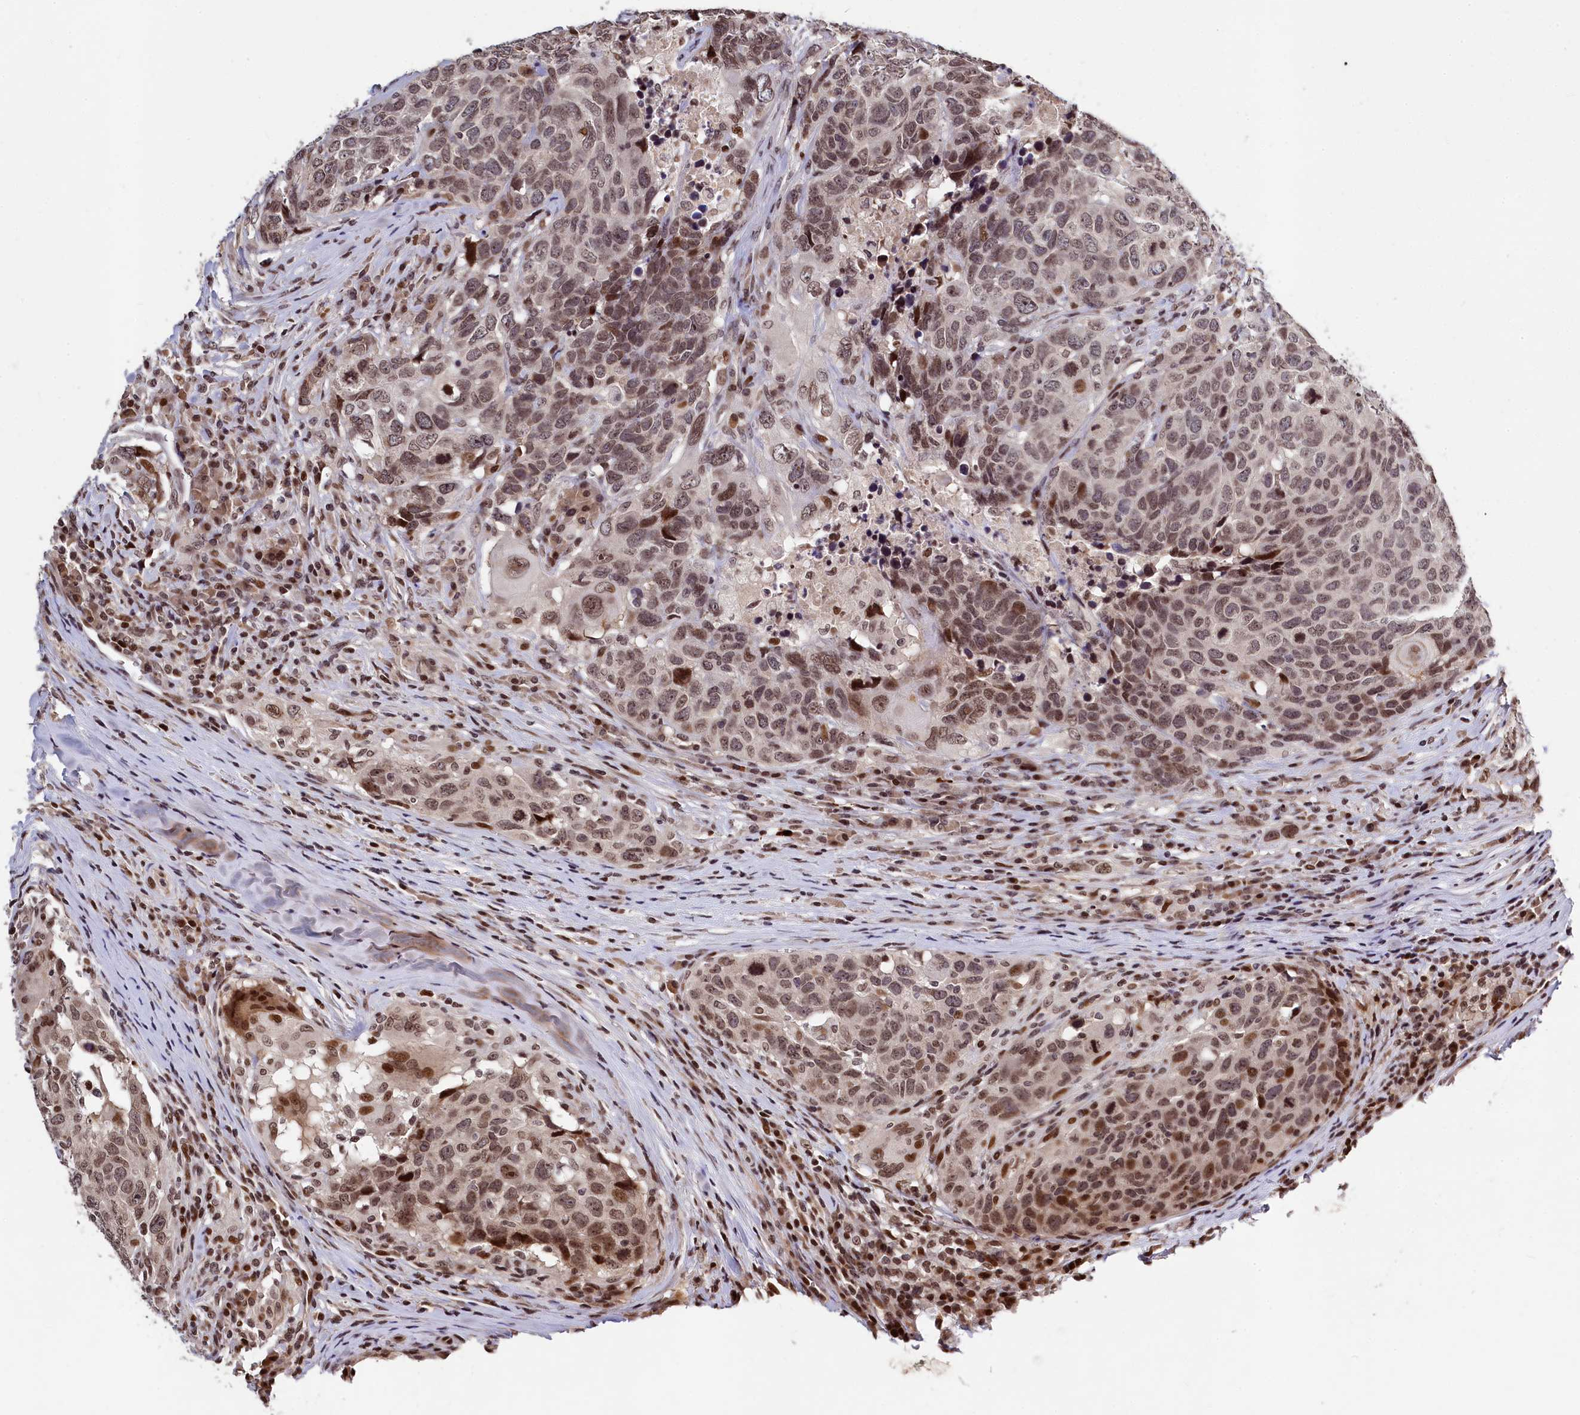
{"staining": {"intensity": "moderate", "quantity": "25%-75%", "location": "cytoplasmic/membranous,nuclear"}, "tissue": "head and neck cancer", "cell_type": "Tumor cells", "image_type": "cancer", "snomed": [{"axis": "morphology", "description": "Squamous cell carcinoma, NOS"}, {"axis": "topography", "description": "Head-Neck"}], "caption": "Tumor cells demonstrate medium levels of moderate cytoplasmic/membranous and nuclear positivity in about 25%-75% of cells in head and neck squamous cell carcinoma.", "gene": "FAM217B", "patient": {"sex": "male", "age": 66}}